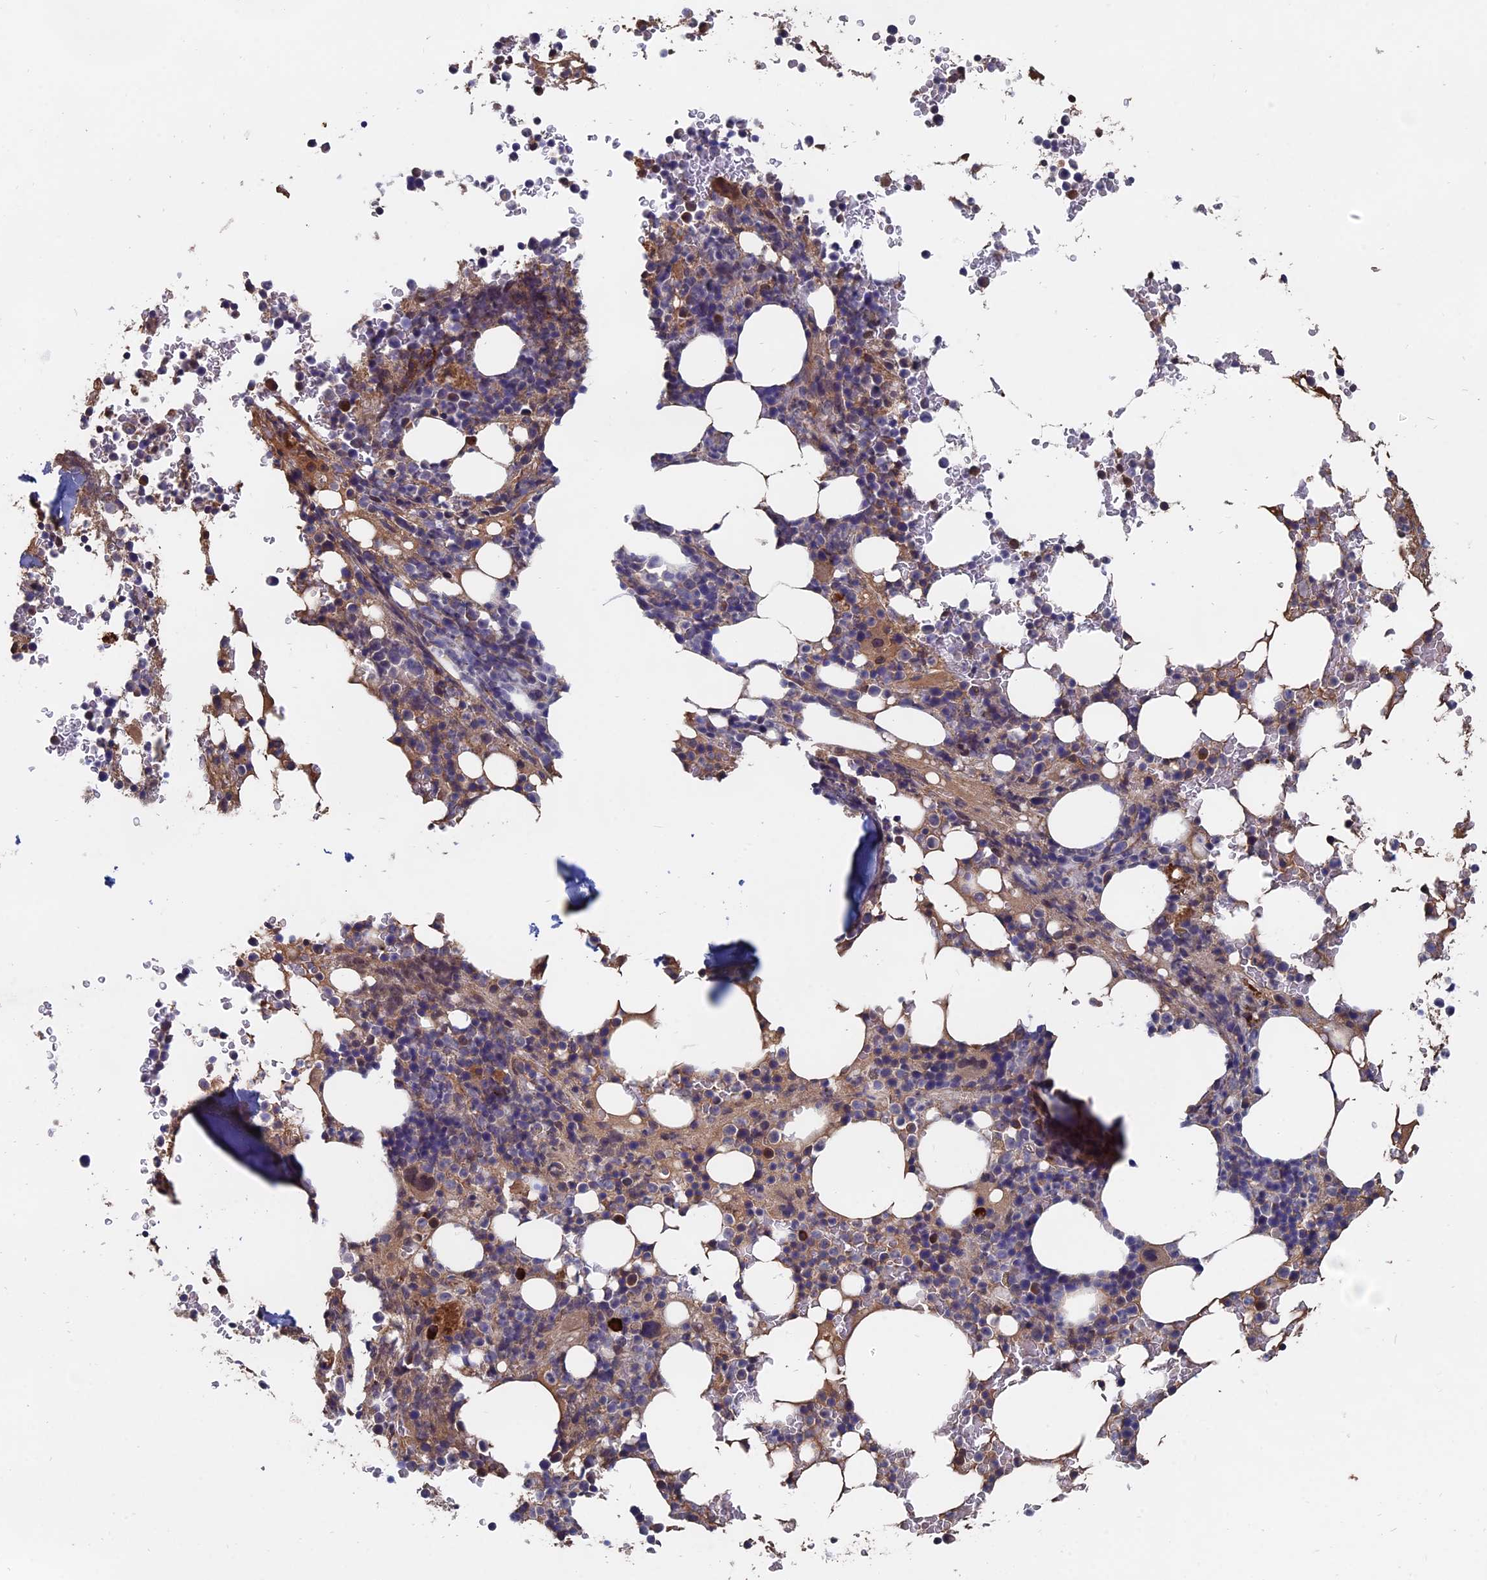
{"staining": {"intensity": "moderate", "quantity": "<25%", "location": "cytoplasmic/membranous"}, "tissue": "bone marrow", "cell_type": "Hematopoietic cells", "image_type": "normal", "snomed": [{"axis": "morphology", "description": "Normal tissue, NOS"}, {"axis": "topography", "description": "Bone marrow"}], "caption": "An immunohistochemistry micrograph of normal tissue is shown. Protein staining in brown highlights moderate cytoplasmic/membranous positivity in bone marrow within hematopoietic cells.", "gene": "SLC33A1", "patient": {"sex": "male", "age": 58}}